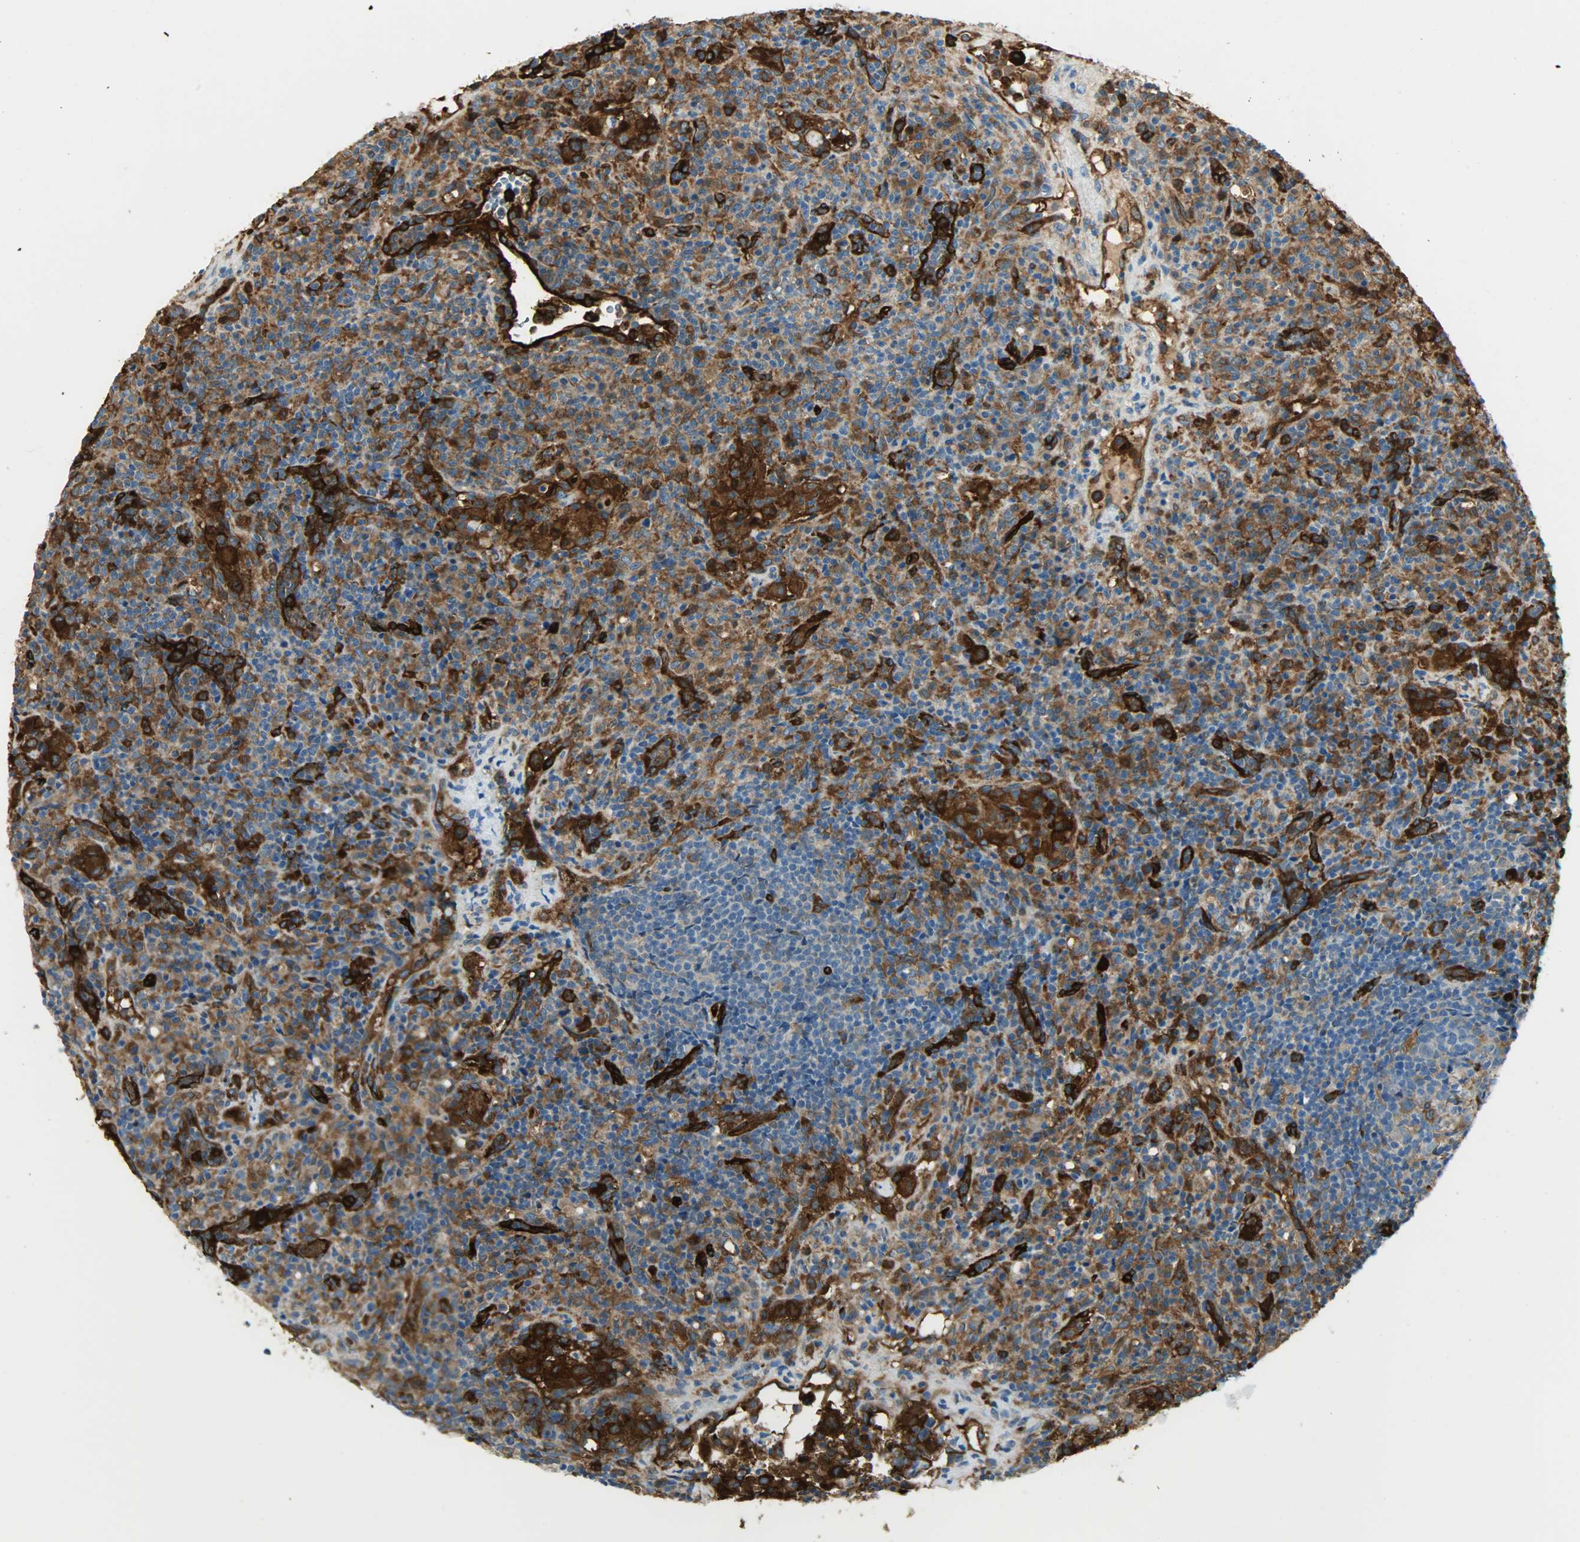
{"staining": {"intensity": "strong", "quantity": ">75%", "location": "cytoplasmic/membranous"}, "tissue": "lymphoma", "cell_type": "Tumor cells", "image_type": "cancer", "snomed": [{"axis": "morphology", "description": "Hodgkin's disease, NOS"}, {"axis": "topography", "description": "Lymph node"}], "caption": "The photomicrograph reveals a brown stain indicating the presence of a protein in the cytoplasmic/membranous of tumor cells in lymphoma.", "gene": "WARS1", "patient": {"sex": "male", "age": 65}}